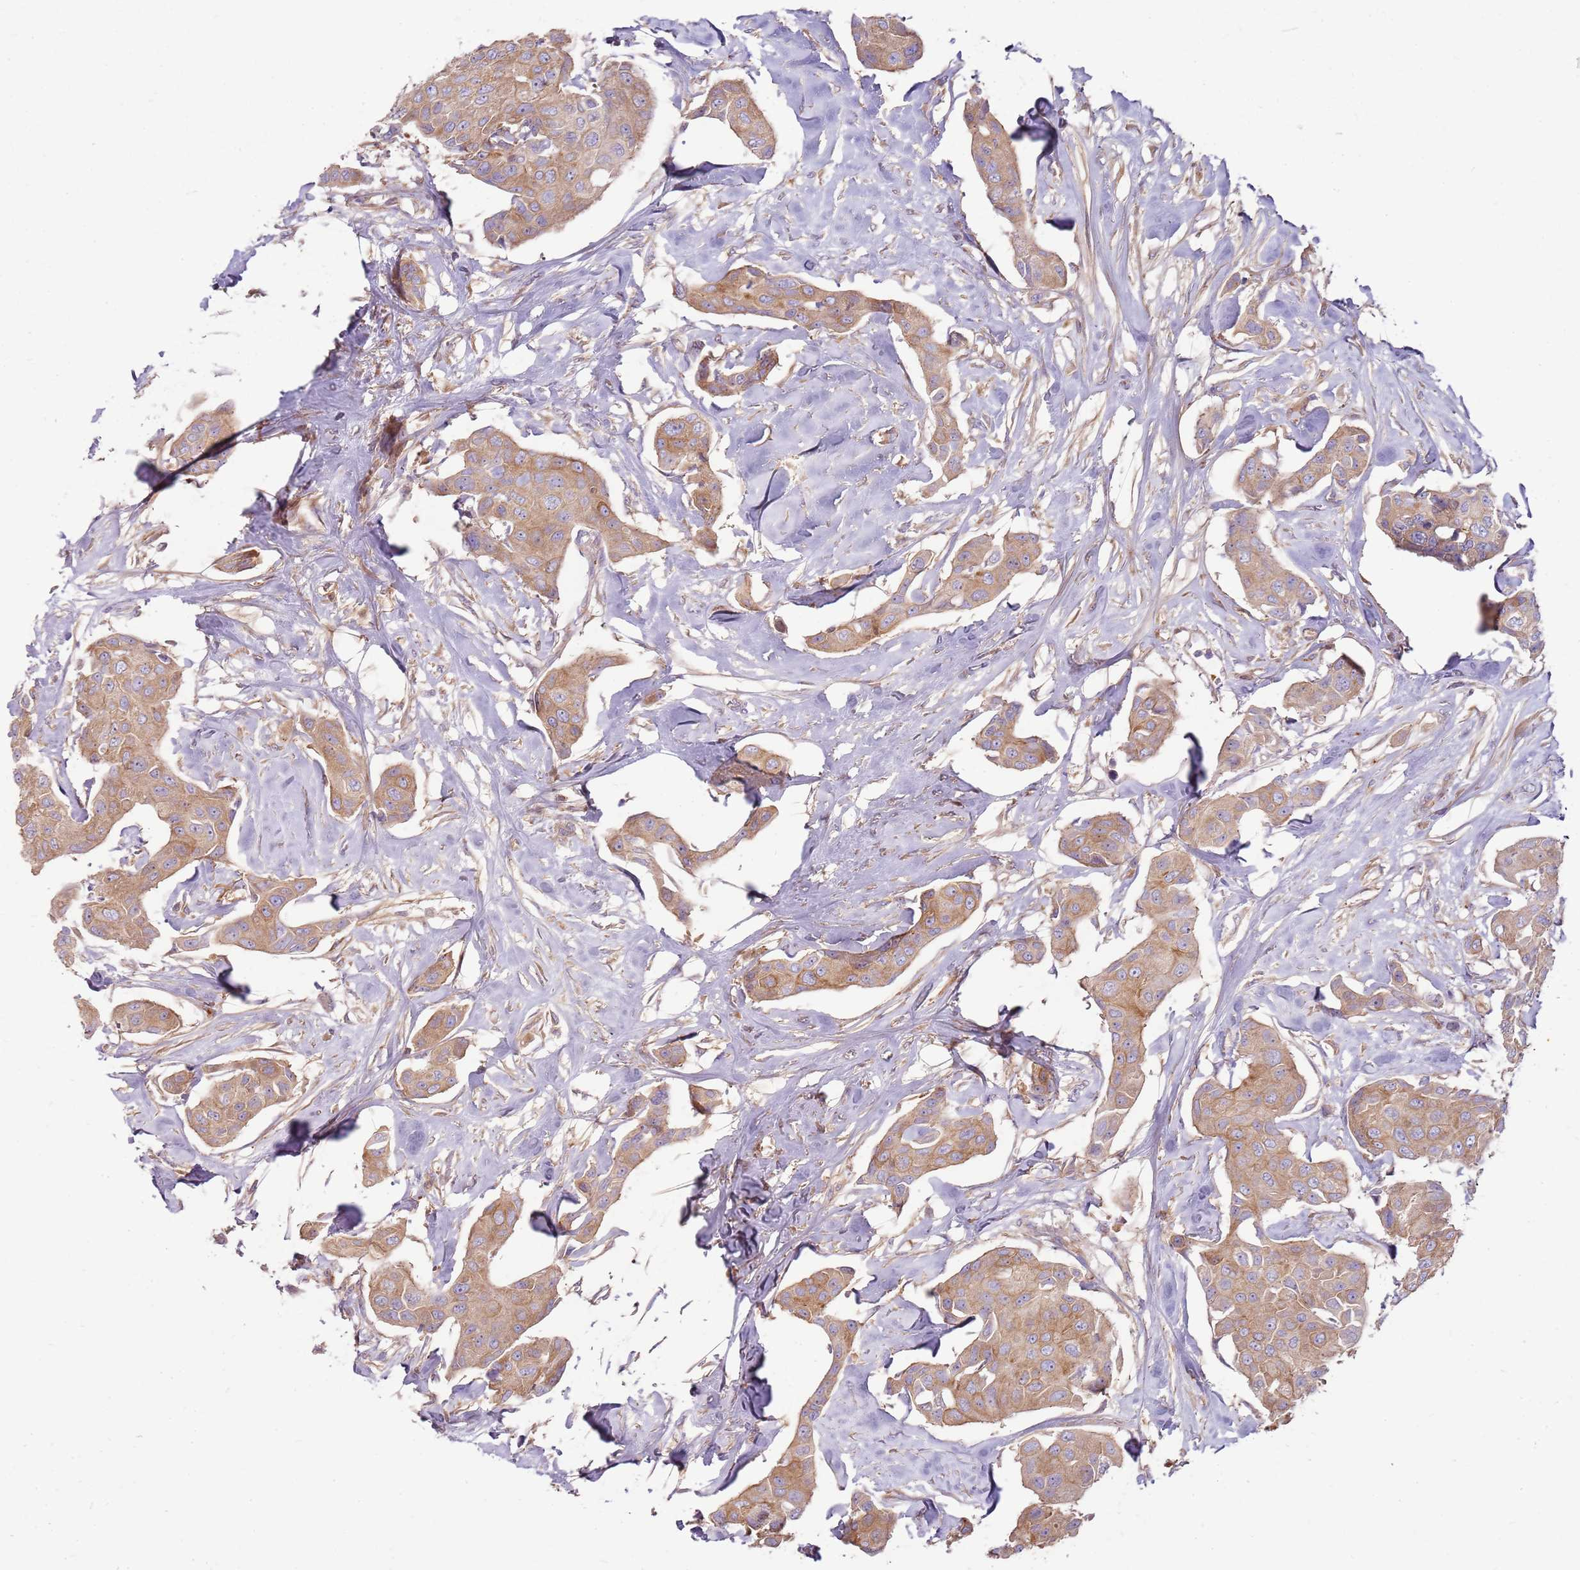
{"staining": {"intensity": "moderate", "quantity": ">75%", "location": "cytoplasmic/membranous"}, "tissue": "breast cancer", "cell_type": "Tumor cells", "image_type": "cancer", "snomed": [{"axis": "morphology", "description": "Duct carcinoma"}, {"axis": "topography", "description": "Breast"}, {"axis": "topography", "description": "Lymph node"}], "caption": "Invasive ductal carcinoma (breast) was stained to show a protein in brown. There is medium levels of moderate cytoplasmic/membranous positivity in approximately >75% of tumor cells.", "gene": "EMC1", "patient": {"sex": "female", "age": 80}}